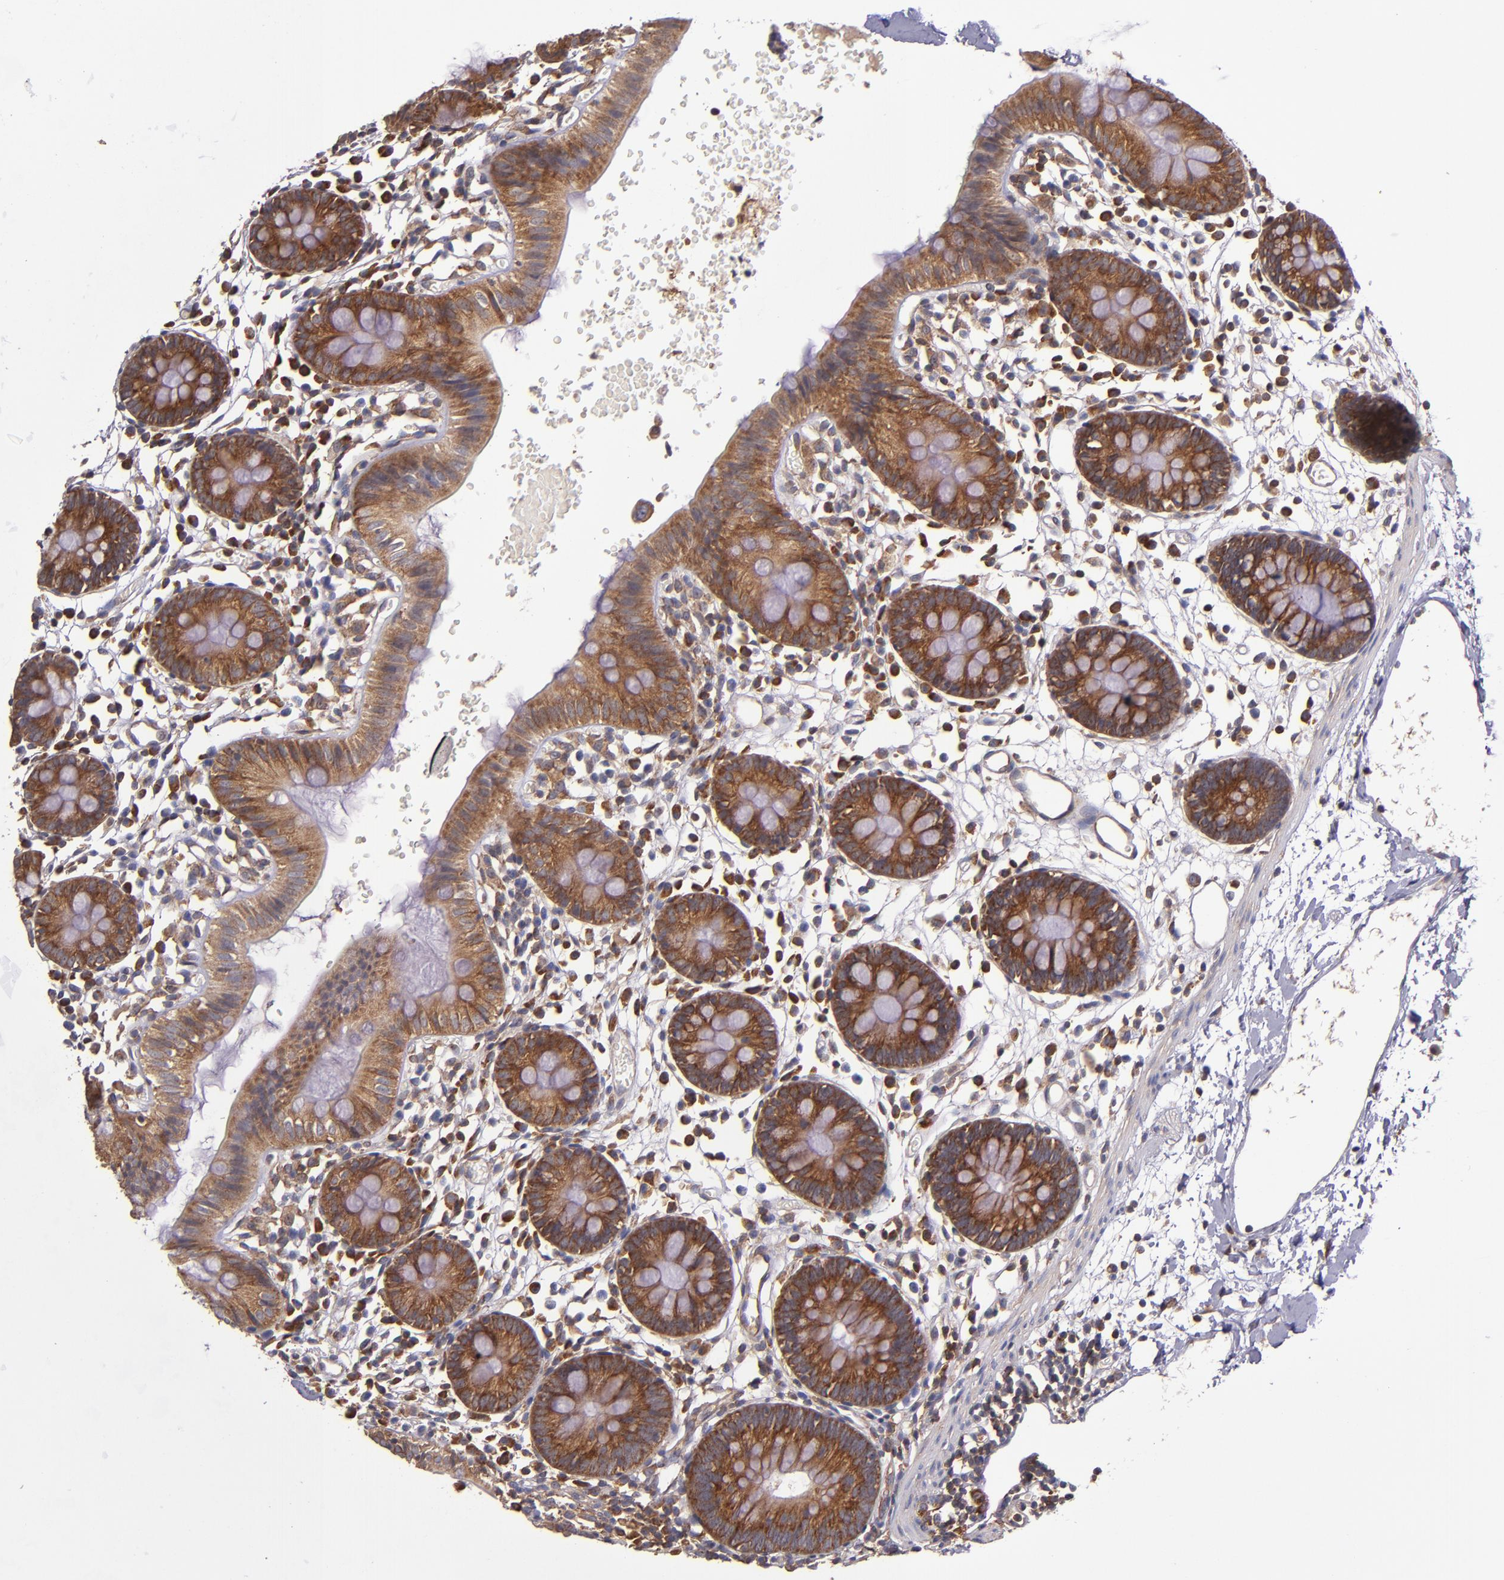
{"staining": {"intensity": "moderate", "quantity": ">75%", "location": "cytoplasmic/membranous"}, "tissue": "colon", "cell_type": "Endothelial cells", "image_type": "normal", "snomed": [{"axis": "morphology", "description": "Normal tissue, NOS"}, {"axis": "topography", "description": "Colon"}], "caption": "A photomicrograph showing moderate cytoplasmic/membranous expression in about >75% of endothelial cells in unremarkable colon, as visualized by brown immunohistochemical staining.", "gene": "EIF4ENIF1", "patient": {"sex": "male", "age": 14}}